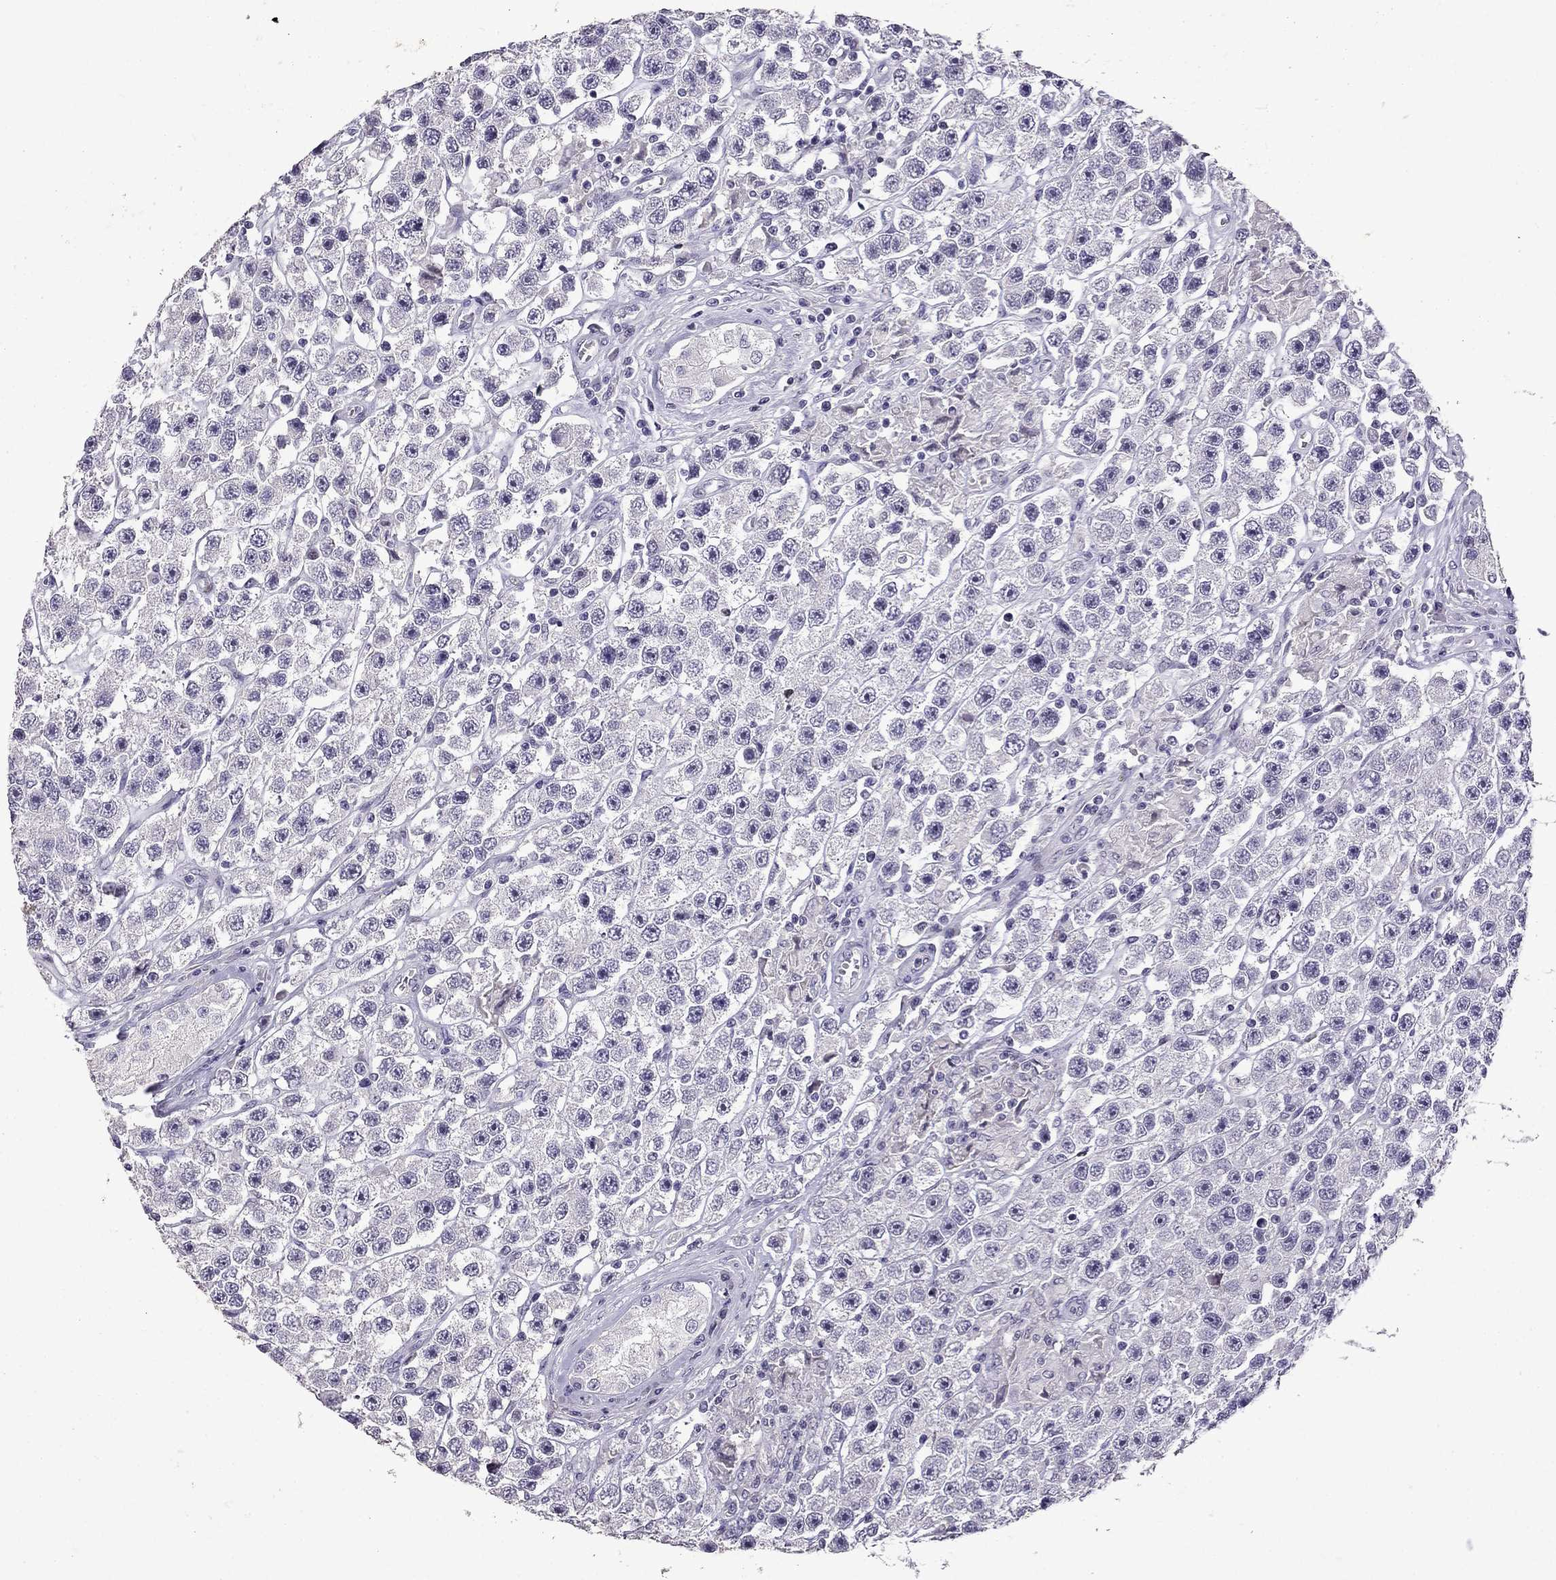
{"staining": {"intensity": "negative", "quantity": "none", "location": "none"}, "tissue": "testis cancer", "cell_type": "Tumor cells", "image_type": "cancer", "snomed": [{"axis": "morphology", "description": "Seminoma, NOS"}, {"axis": "topography", "description": "Testis"}], "caption": "Testis cancer was stained to show a protein in brown. There is no significant staining in tumor cells.", "gene": "TTN", "patient": {"sex": "male", "age": 45}}